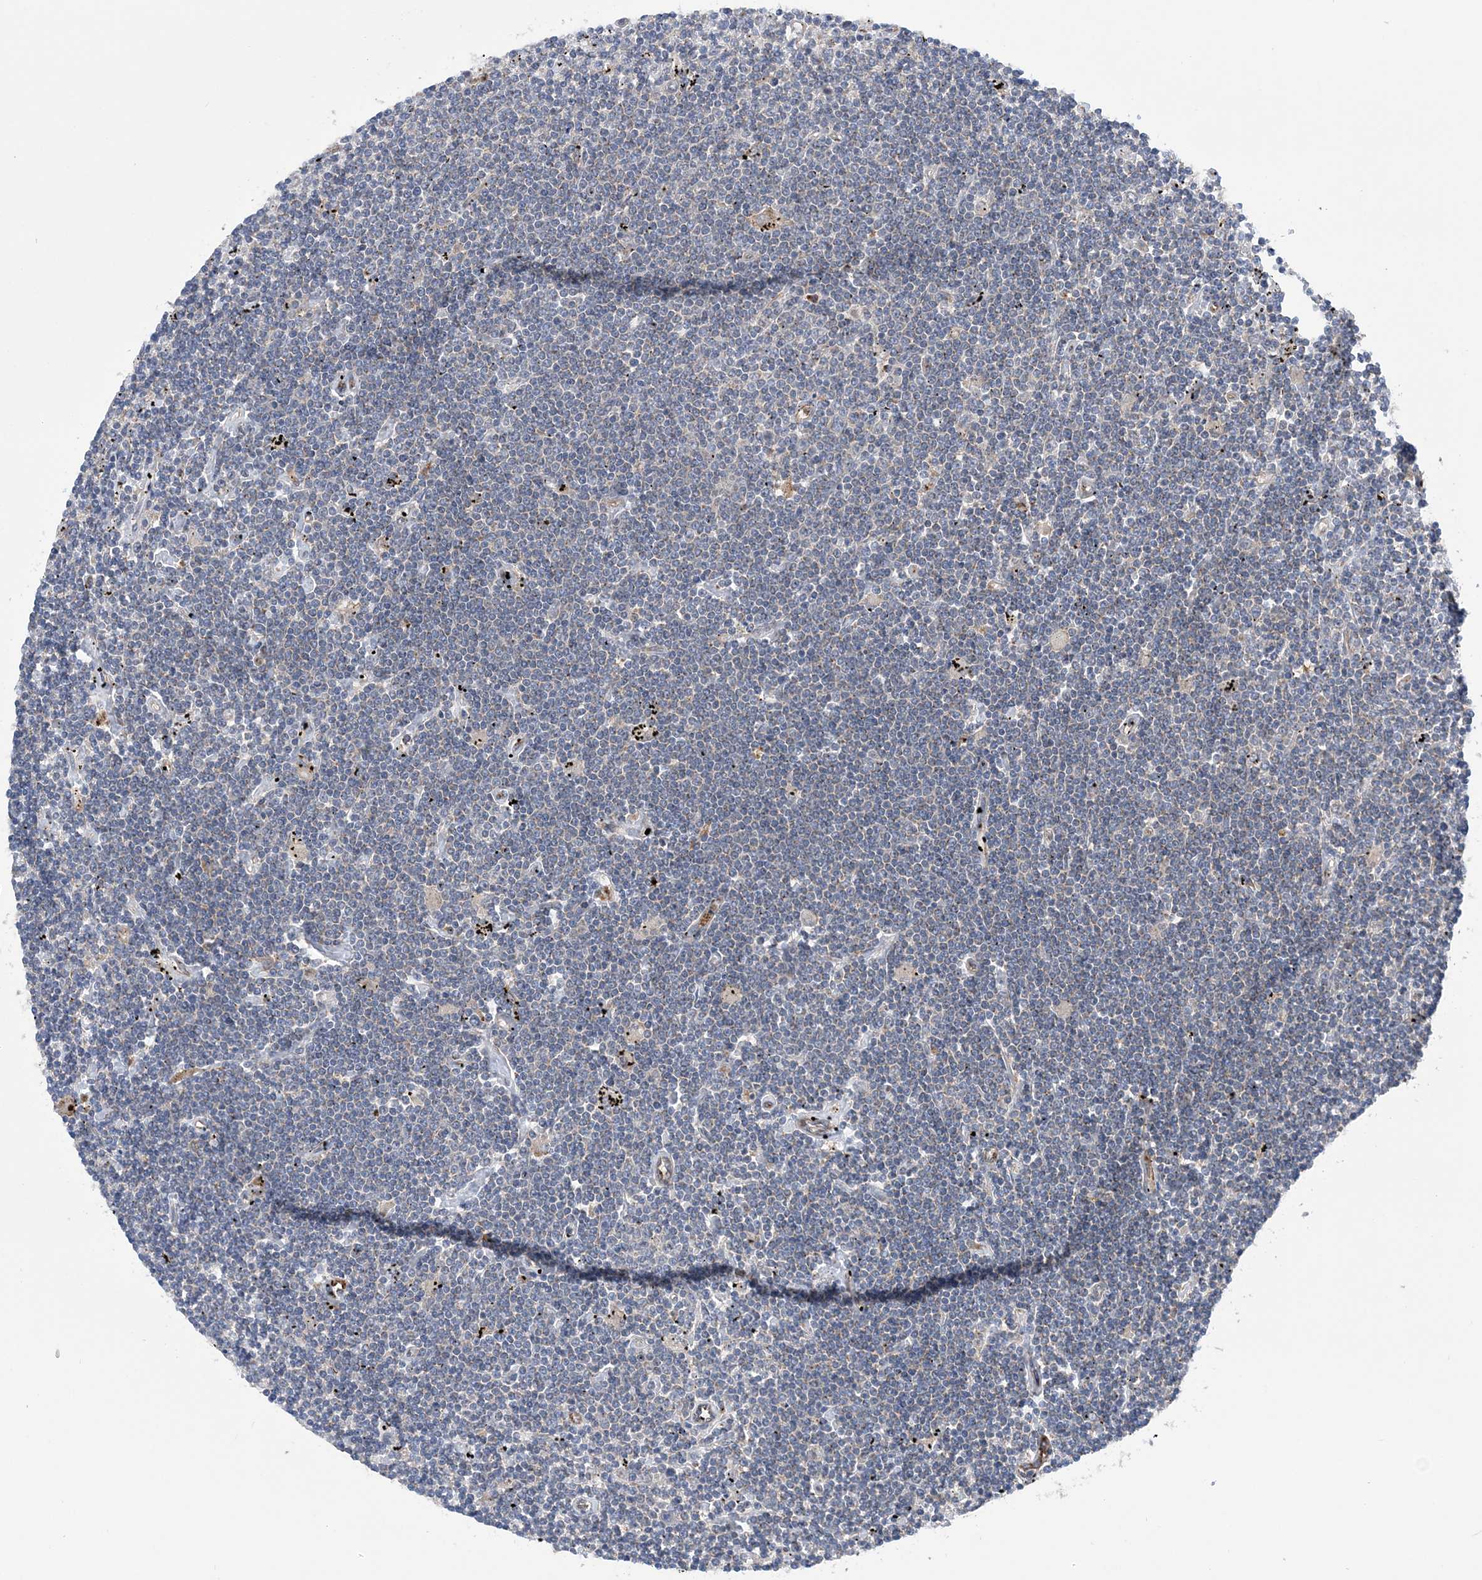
{"staining": {"intensity": "negative", "quantity": "none", "location": "none"}, "tissue": "lymphoma", "cell_type": "Tumor cells", "image_type": "cancer", "snomed": [{"axis": "morphology", "description": "Malignant lymphoma, non-Hodgkin's type, Low grade"}, {"axis": "topography", "description": "Spleen"}], "caption": "High power microscopy histopathology image of an immunohistochemistry (IHC) photomicrograph of malignant lymphoma, non-Hodgkin's type (low-grade), revealing no significant staining in tumor cells. The staining was performed using DAB (3,3'-diaminobenzidine) to visualize the protein expression in brown, while the nuclei were stained in blue with hematoxylin (Magnification: 20x).", "gene": "PTTG1IP", "patient": {"sex": "male", "age": 76}}